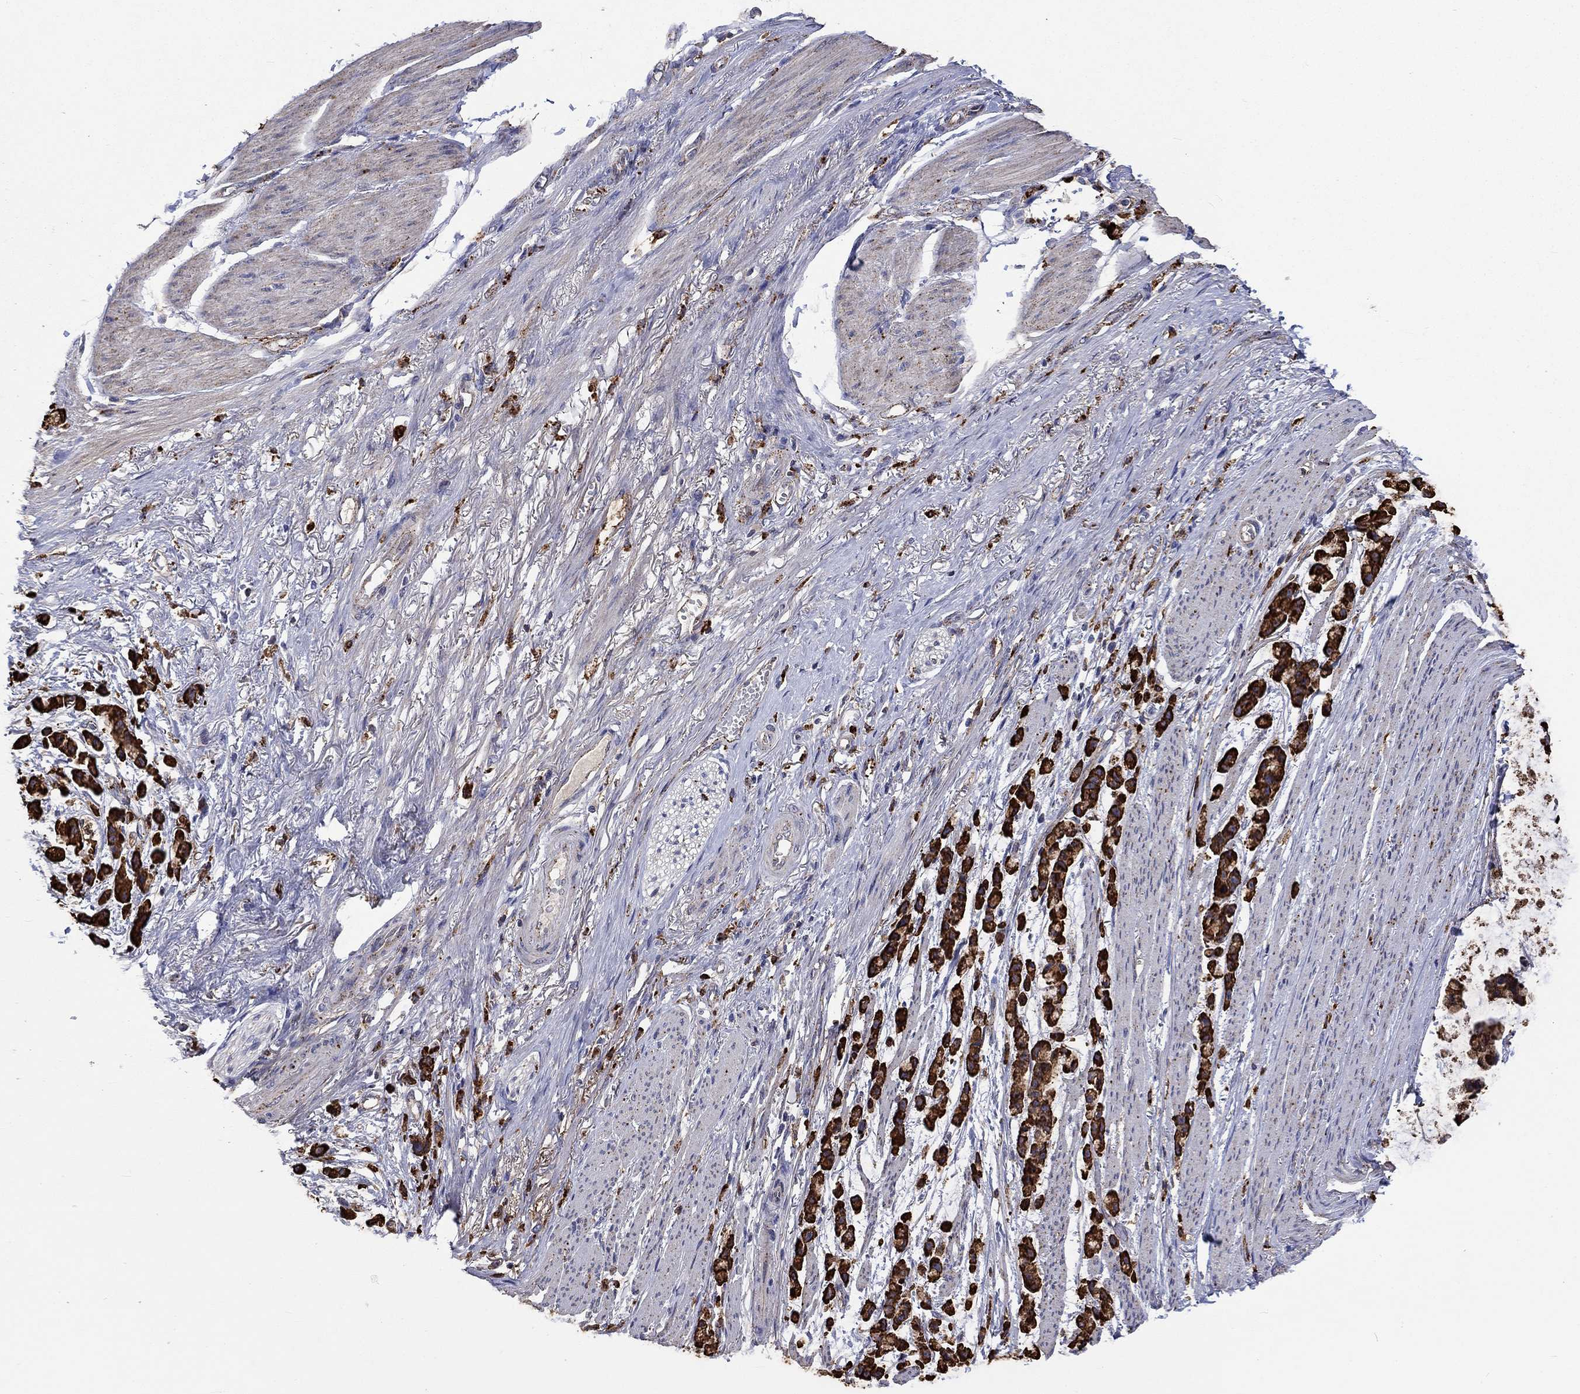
{"staining": {"intensity": "strong", "quantity": ">75%", "location": "cytoplasmic/membranous"}, "tissue": "stomach cancer", "cell_type": "Tumor cells", "image_type": "cancer", "snomed": [{"axis": "morphology", "description": "Adenocarcinoma, NOS"}, {"axis": "topography", "description": "Stomach"}], "caption": "The immunohistochemical stain shows strong cytoplasmic/membranous expression in tumor cells of adenocarcinoma (stomach) tissue. The staining was performed using DAB to visualize the protein expression in brown, while the nuclei were stained in blue with hematoxylin (Magnification: 20x).", "gene": "CTSB", "patient": {"sex": "female", "age": 81}}